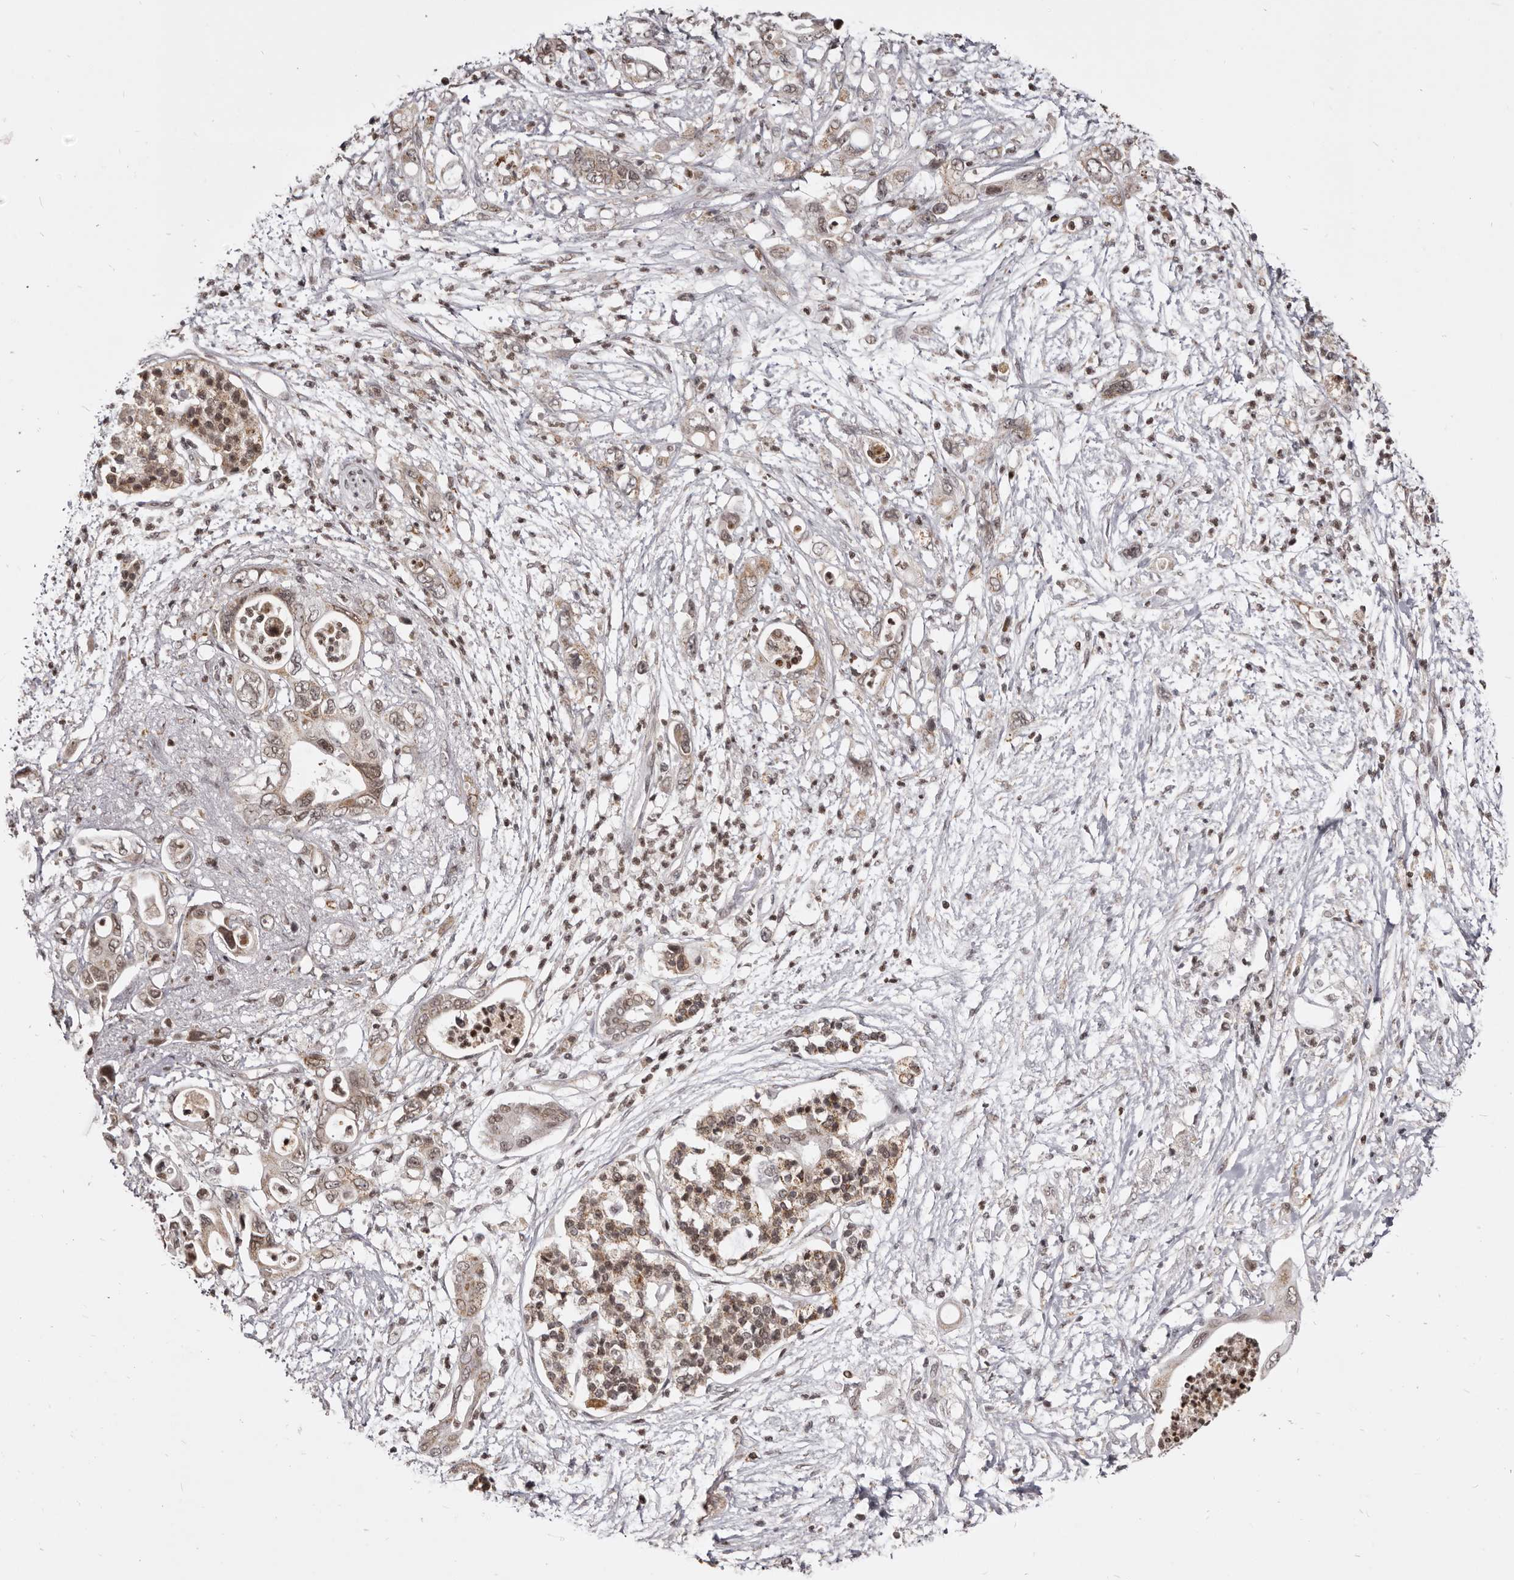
{"staining": {"intensity": "weak", "quantity": "25%-75%", "location": "cytoplasmic/membranous,nuclear"}, "tissue": "pancreatic cancer", "cell_type": "Tumor cells", "image_type": "cancer", "snomed": [{"axis": "morphology", "description": "Adenocarcinoma, NOS"}, {"axis": "topography", "description": "Pancreas"}], "caption": "Pancreatic cancer (adenocarcinoma) stained with a brown dye demonstrates weak cytoplasmic/membranous and nuclear positive positivity in about 25%-75% of tumor cells.", "gene": "THUMPD1", "patient": {"sex": "male", "age": 66}}